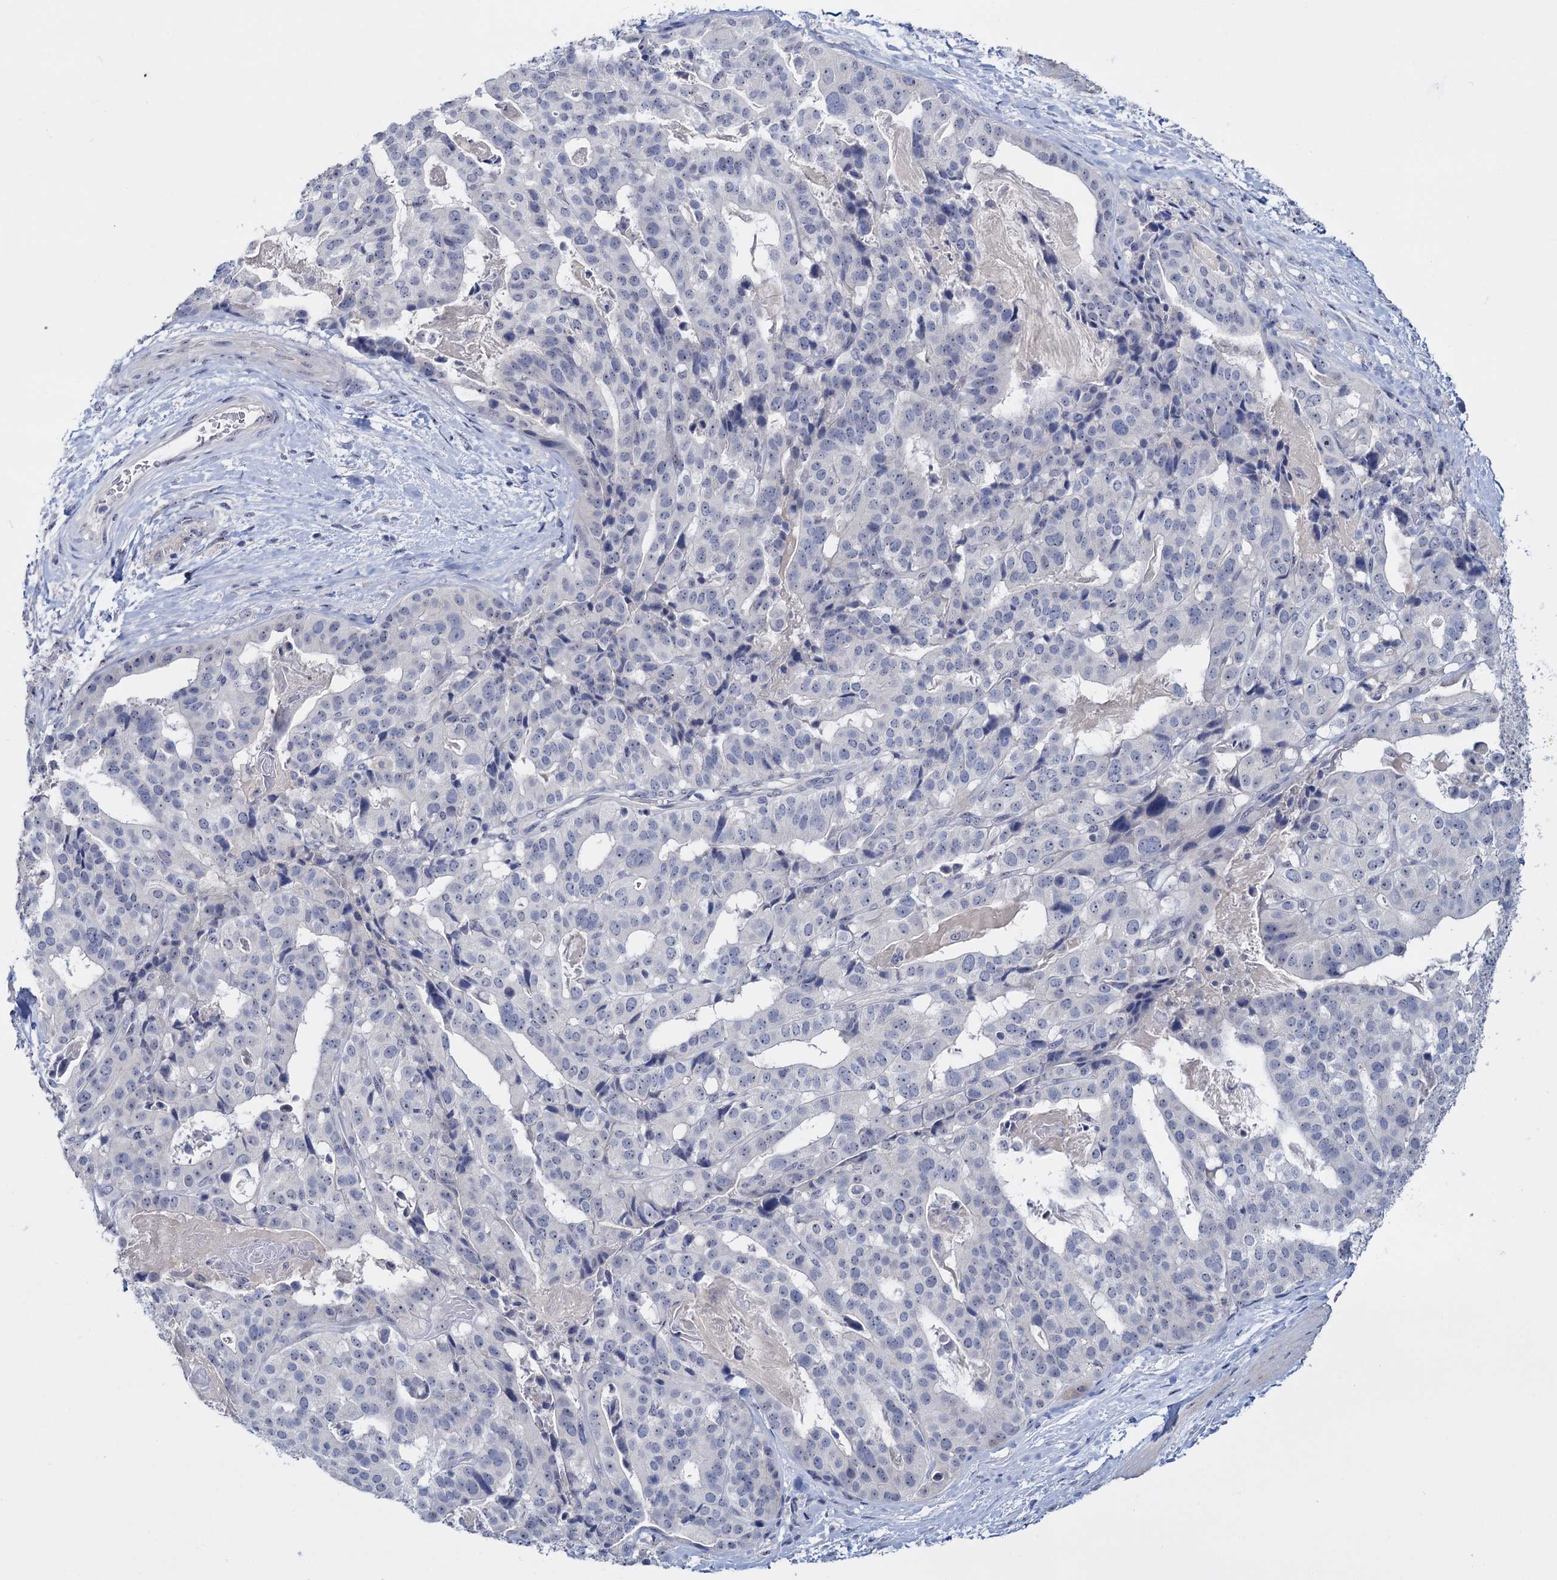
{"staining": {"intensity": "negative", "quantity": "none", "location": "none"}, "tissue": "stomach cancer", "cell_type": "Tumor cells", "image_type": "cancer", "snomed": [{"axis": "morphology", "description": "Adenocarcinoma, NOS"}, {"axis": "topography", "description": "Stomach"}], "caption": "Immunohistochemistry (IHC) image of stomach cancer (adenocarcinoma) stained for a protein (brown), which exhibits no staining in tumor cells.", "gene": "SFN", "patient": {"sex": "male", "age": 48}}